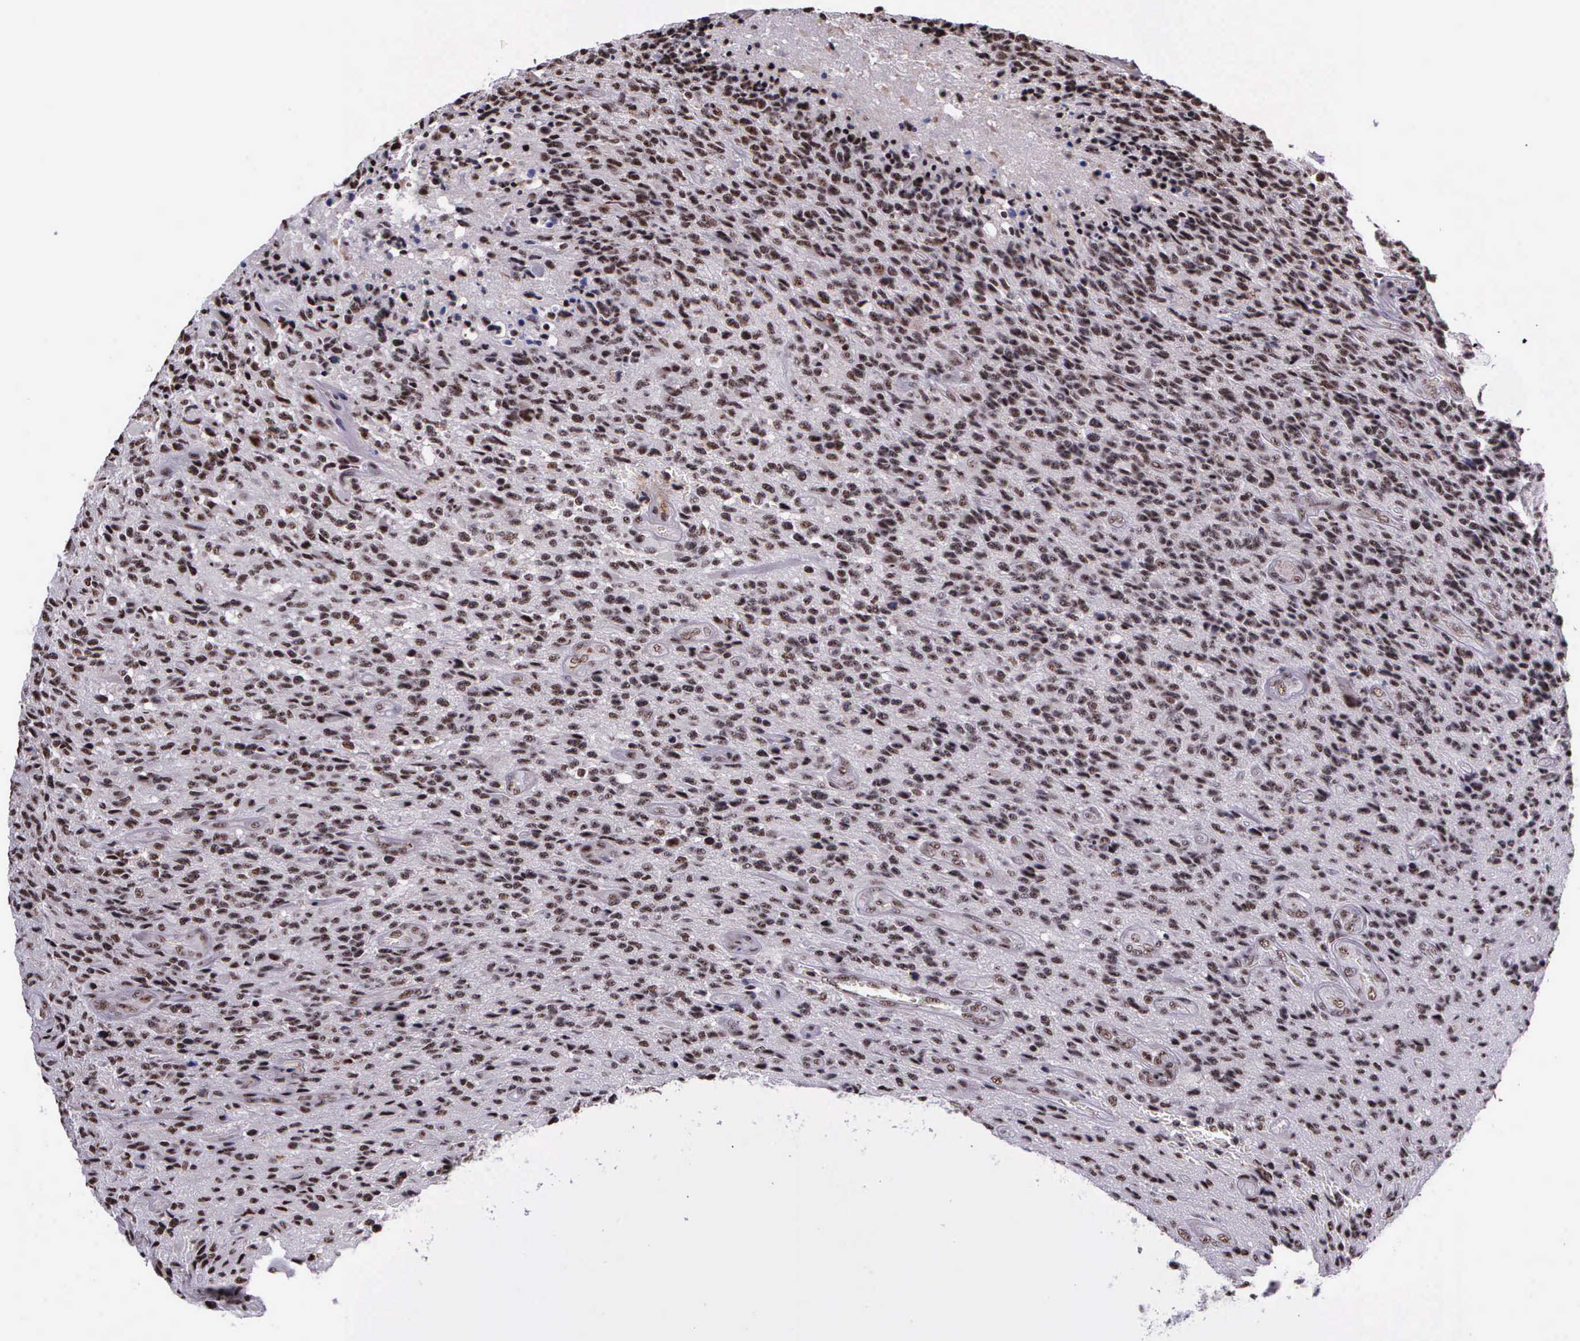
{"staining": {"intensity": "moderate", "quantity": ">75%", "location": "nuclear"}, "tissue": "glioma", "cell_type": "Tumor cells", "image_type": "cancer", "snomed": [{"axis": "morphology", "description": "Glioma, malignant, High grade"}, {"axis": "topography", "description": "Brain"}], "caption": "Protein expression analysis of human high-grade glioma (malignant) reveals moderate nuclear expression in about >75% of tumor cells.", "gene": "FAM47A", "patient": {"sex": "male", "age": 36}}